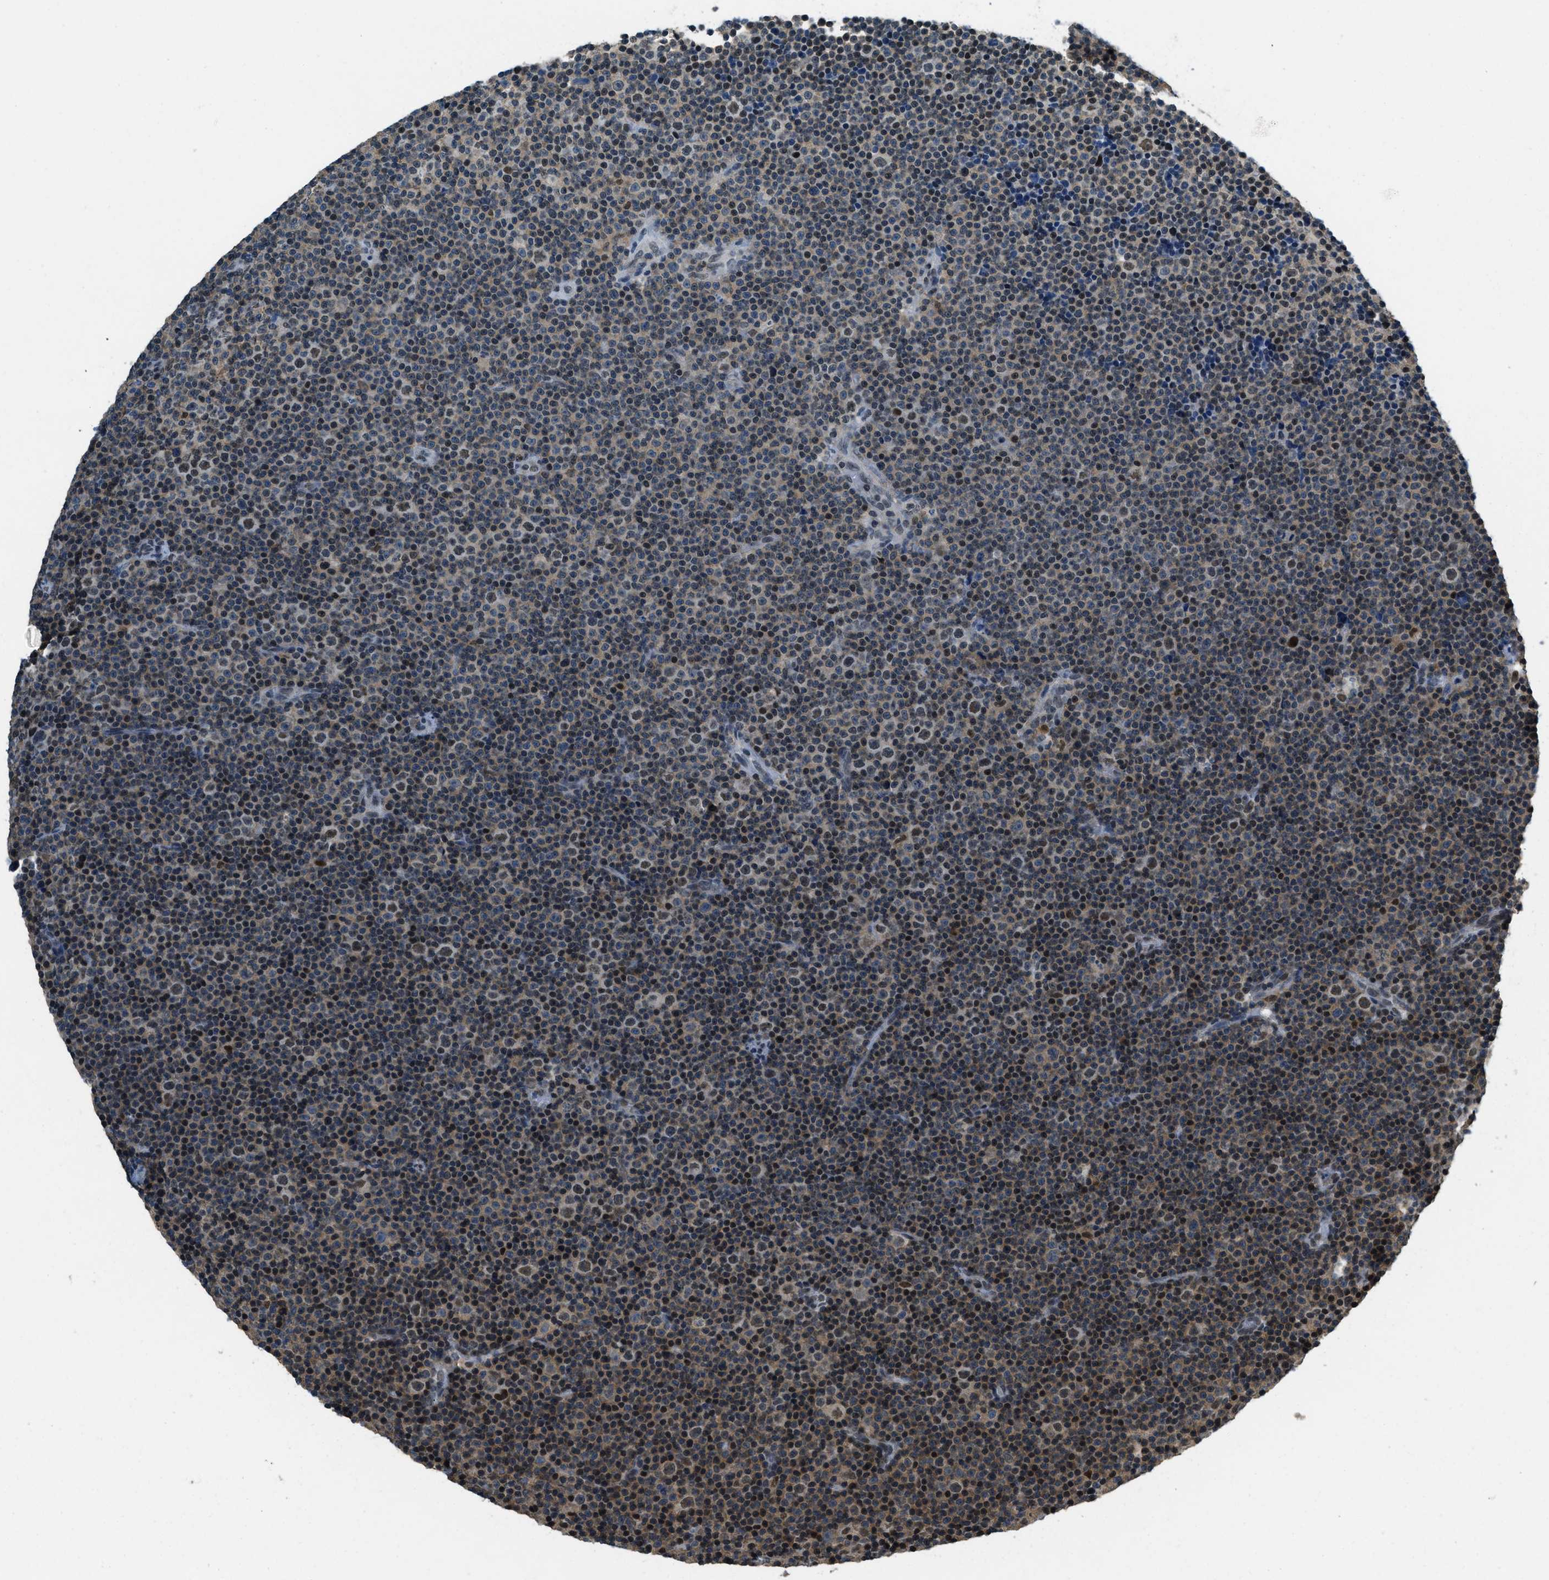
{"staining": {"intensity": "moderate", "quantity": ">75%", "location": "cytoplasmic/membranous,nuclear"}, "tissue": "lymphoma", "cell_type": "Tumor cells", "image_type": "cancer", "snomed": [{"axis": "morphology", "description": "Malignant lymphoma, non-Hodgkin's type, Low grade"}, {"axis": "topography", "description": "Lymph node"}], "caption": "Tumor cells exhibit medium levels of moderate cytoplasmic/membranous and nuclear positivity in approximately >75% of cells in human lymphoma.", "gene": "OGFR", "patient": {"sex": "female", "age": 67}}